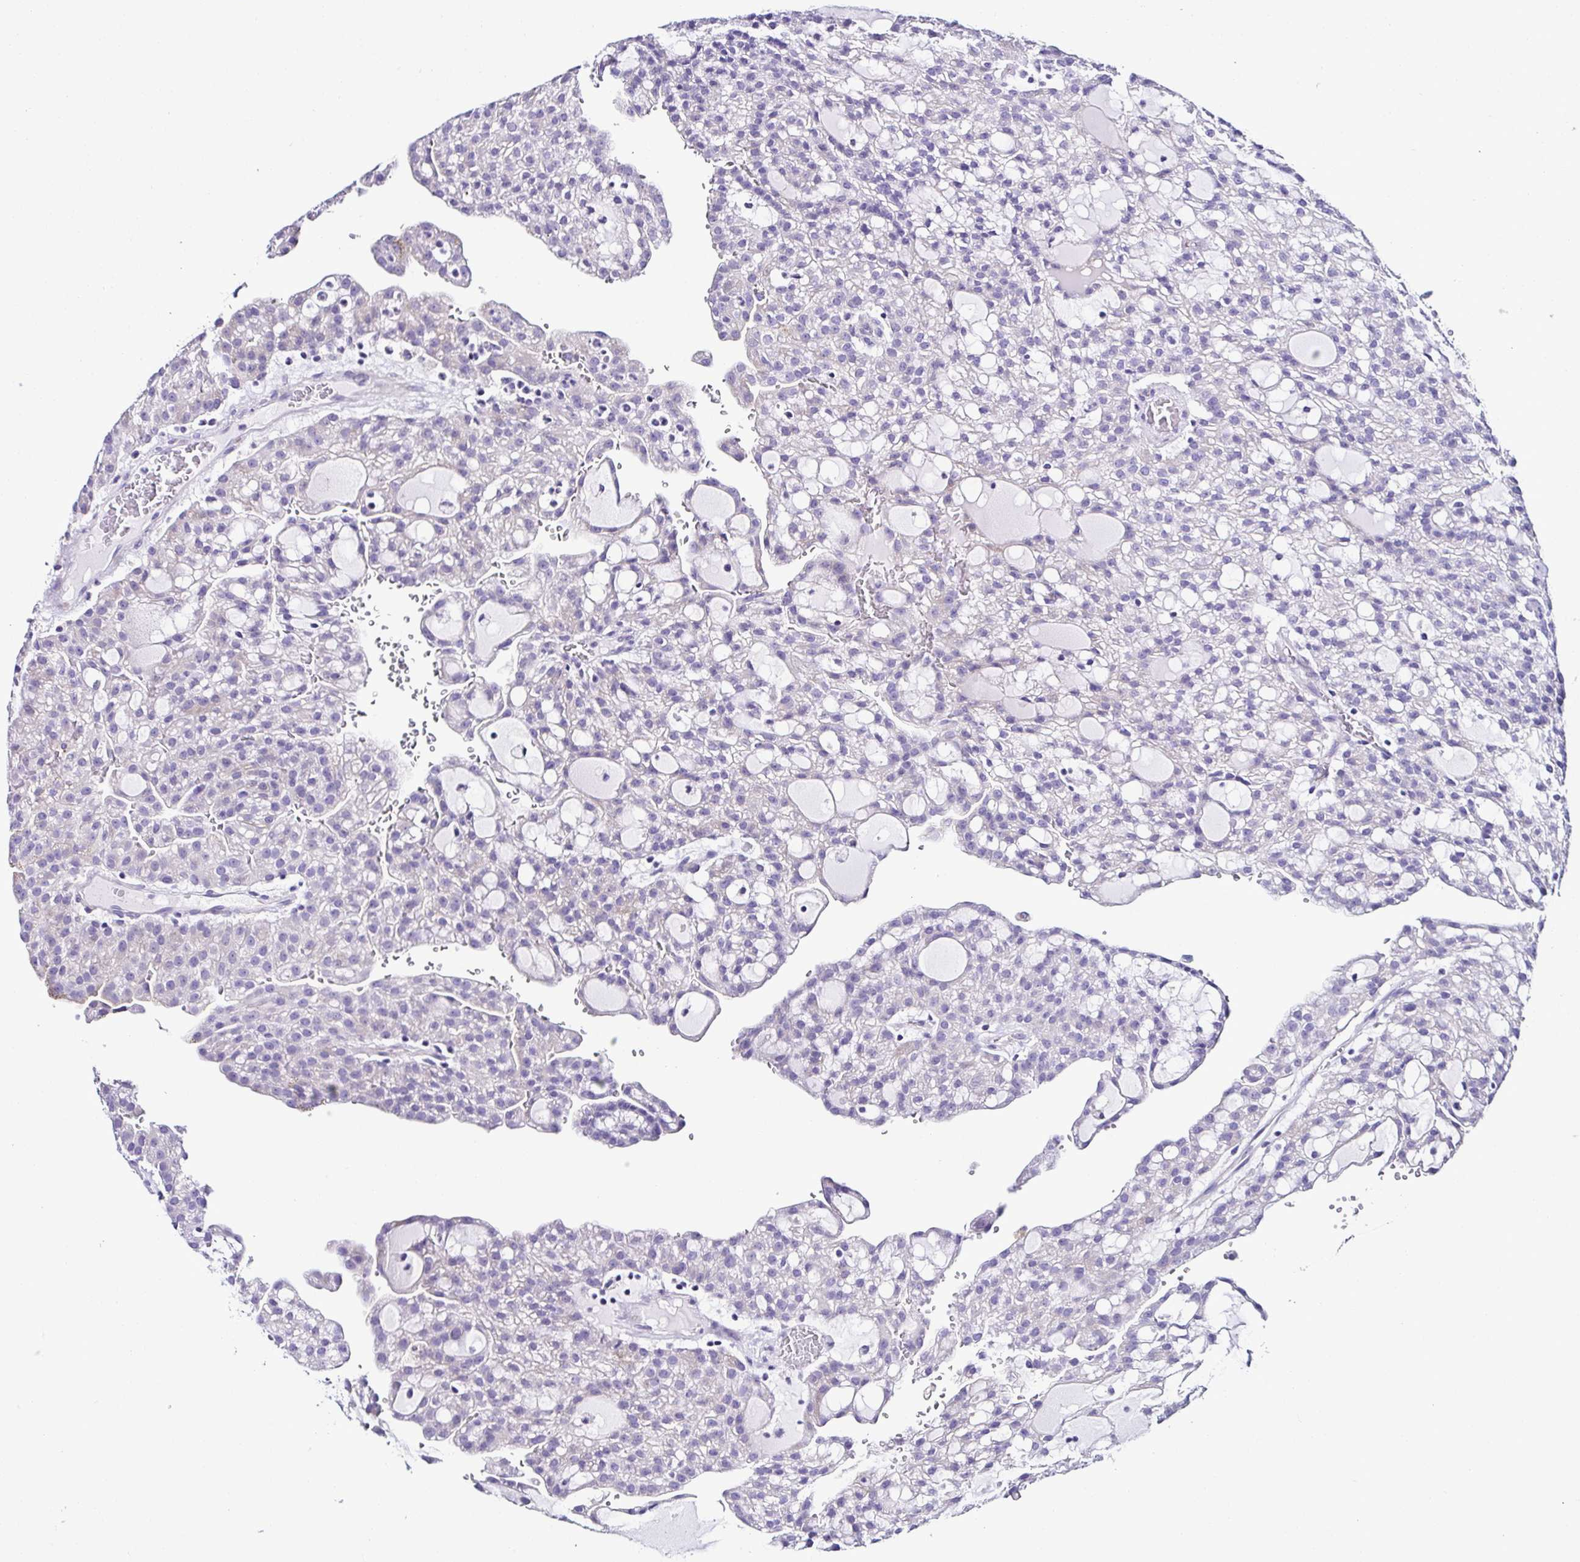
{"staining": {"intensity": "negative", "quantity": "none", "location": "none"}, "tissue": "renal cancer", "cell_type": "Tumor cells", "image_type": "cancer", "snomed": [{"axis": "morphology", "description": "Adenocarcinoma, NOS"}, {"axis": "topography", "description": "Kidney"}], "caption": "A high-resolution image shows immunohistochemistry staining of adenocarcinoma (renal), which reveals no significant staining in tumor cells.", "gene": "SRL", "patient": {"sex": "male", "age": 63}}